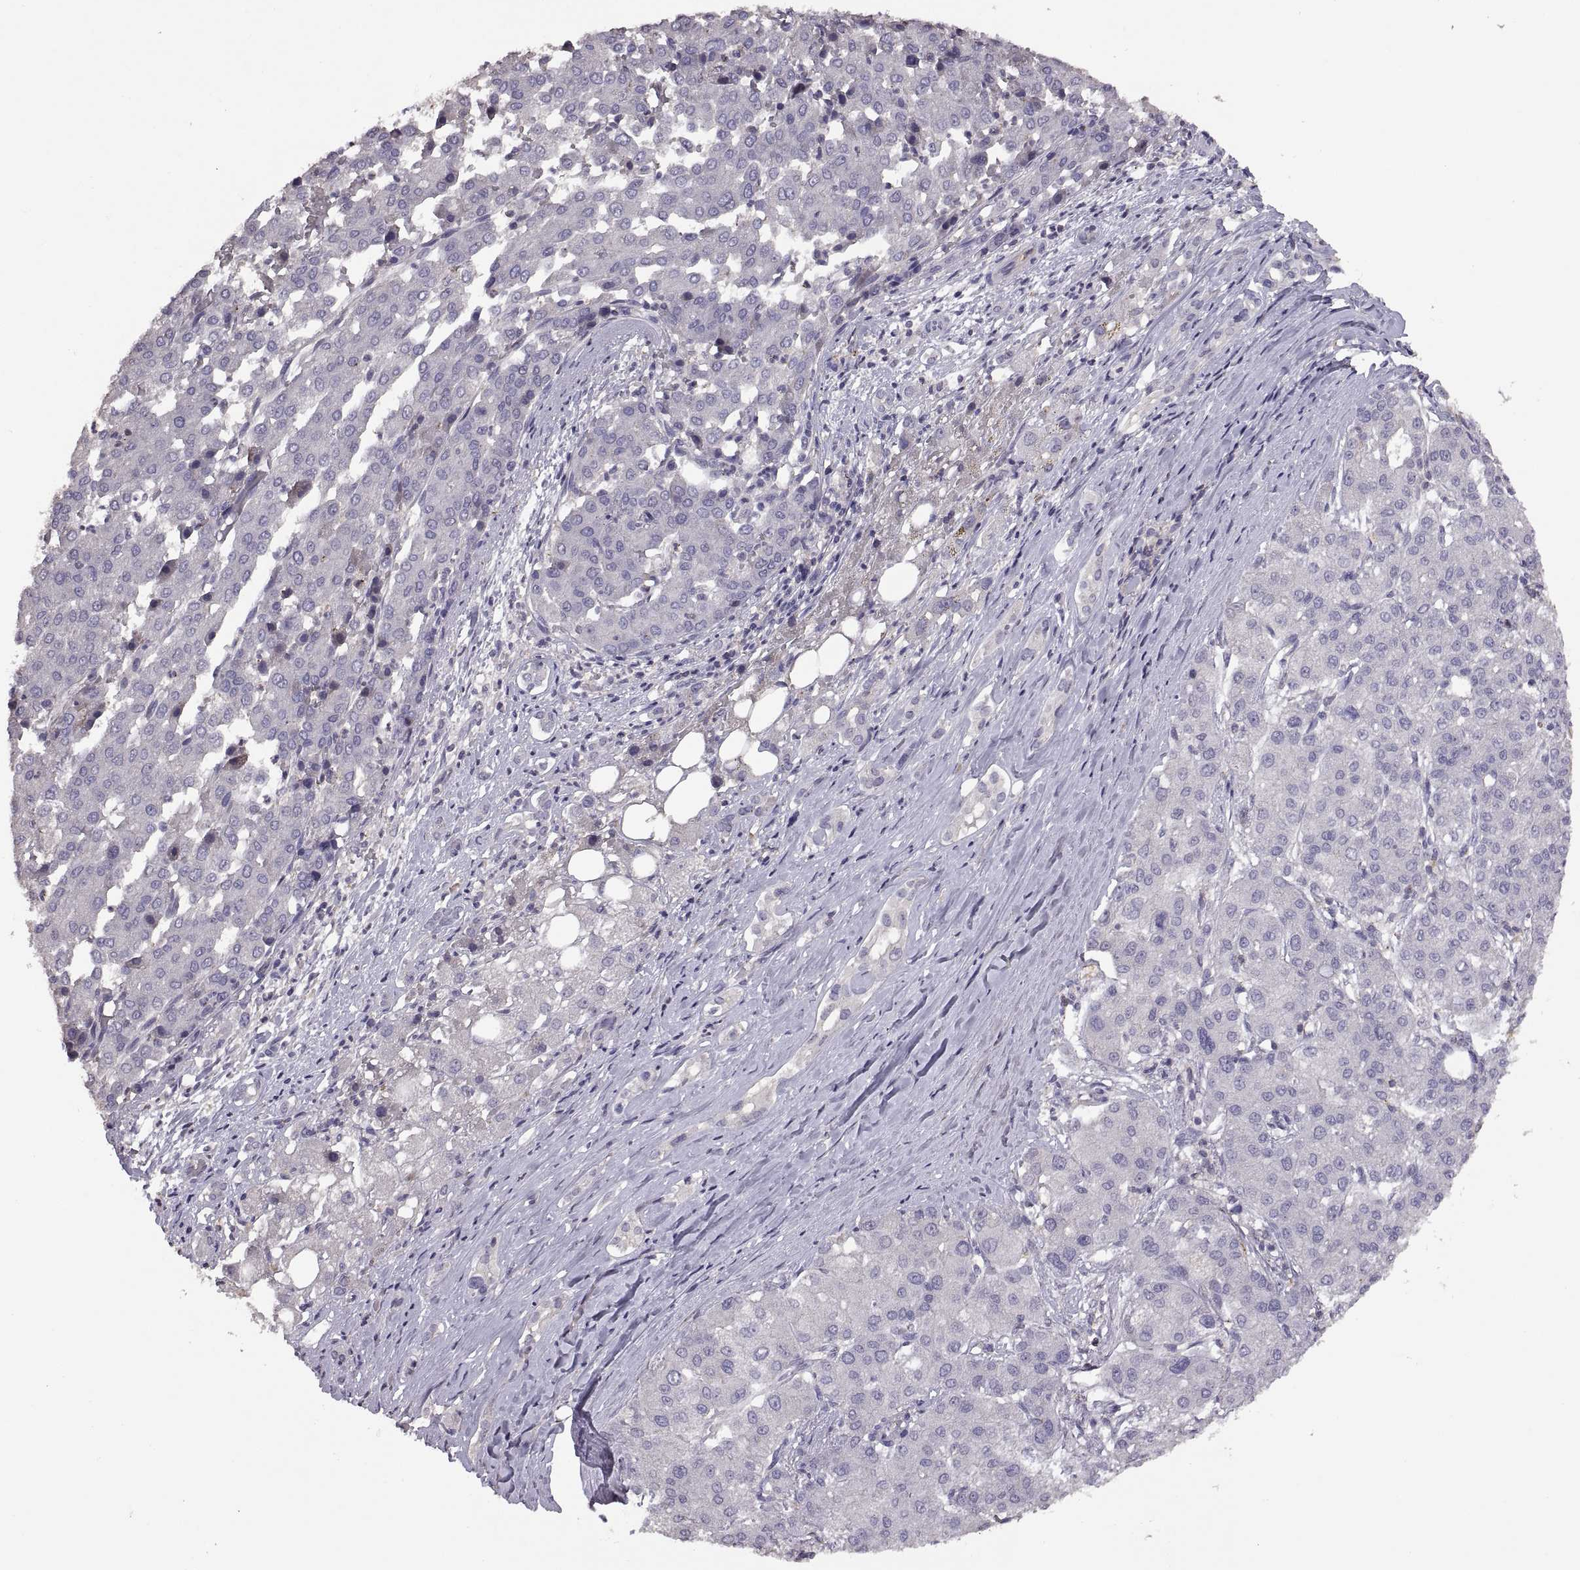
{"staining": {"intensity": "negative", "quantity": "none", "location": "none"}, "tissue": "liver cancer", "cell_type": "Tumor cells", "image_type": "cancer", "snomed": [{"axis": "morphology", "description": "Carcinoma, Hepatocellular, NOS"}, {"axis": "topography", "description": "Liver"}], "caption": "Immunohistochemistry (IHC) of human liver hepatocellular carcinoma shows no expression in tumor cells.", "gene": "NMNAT2", "patient": {"sex": "male", "age": 65}}